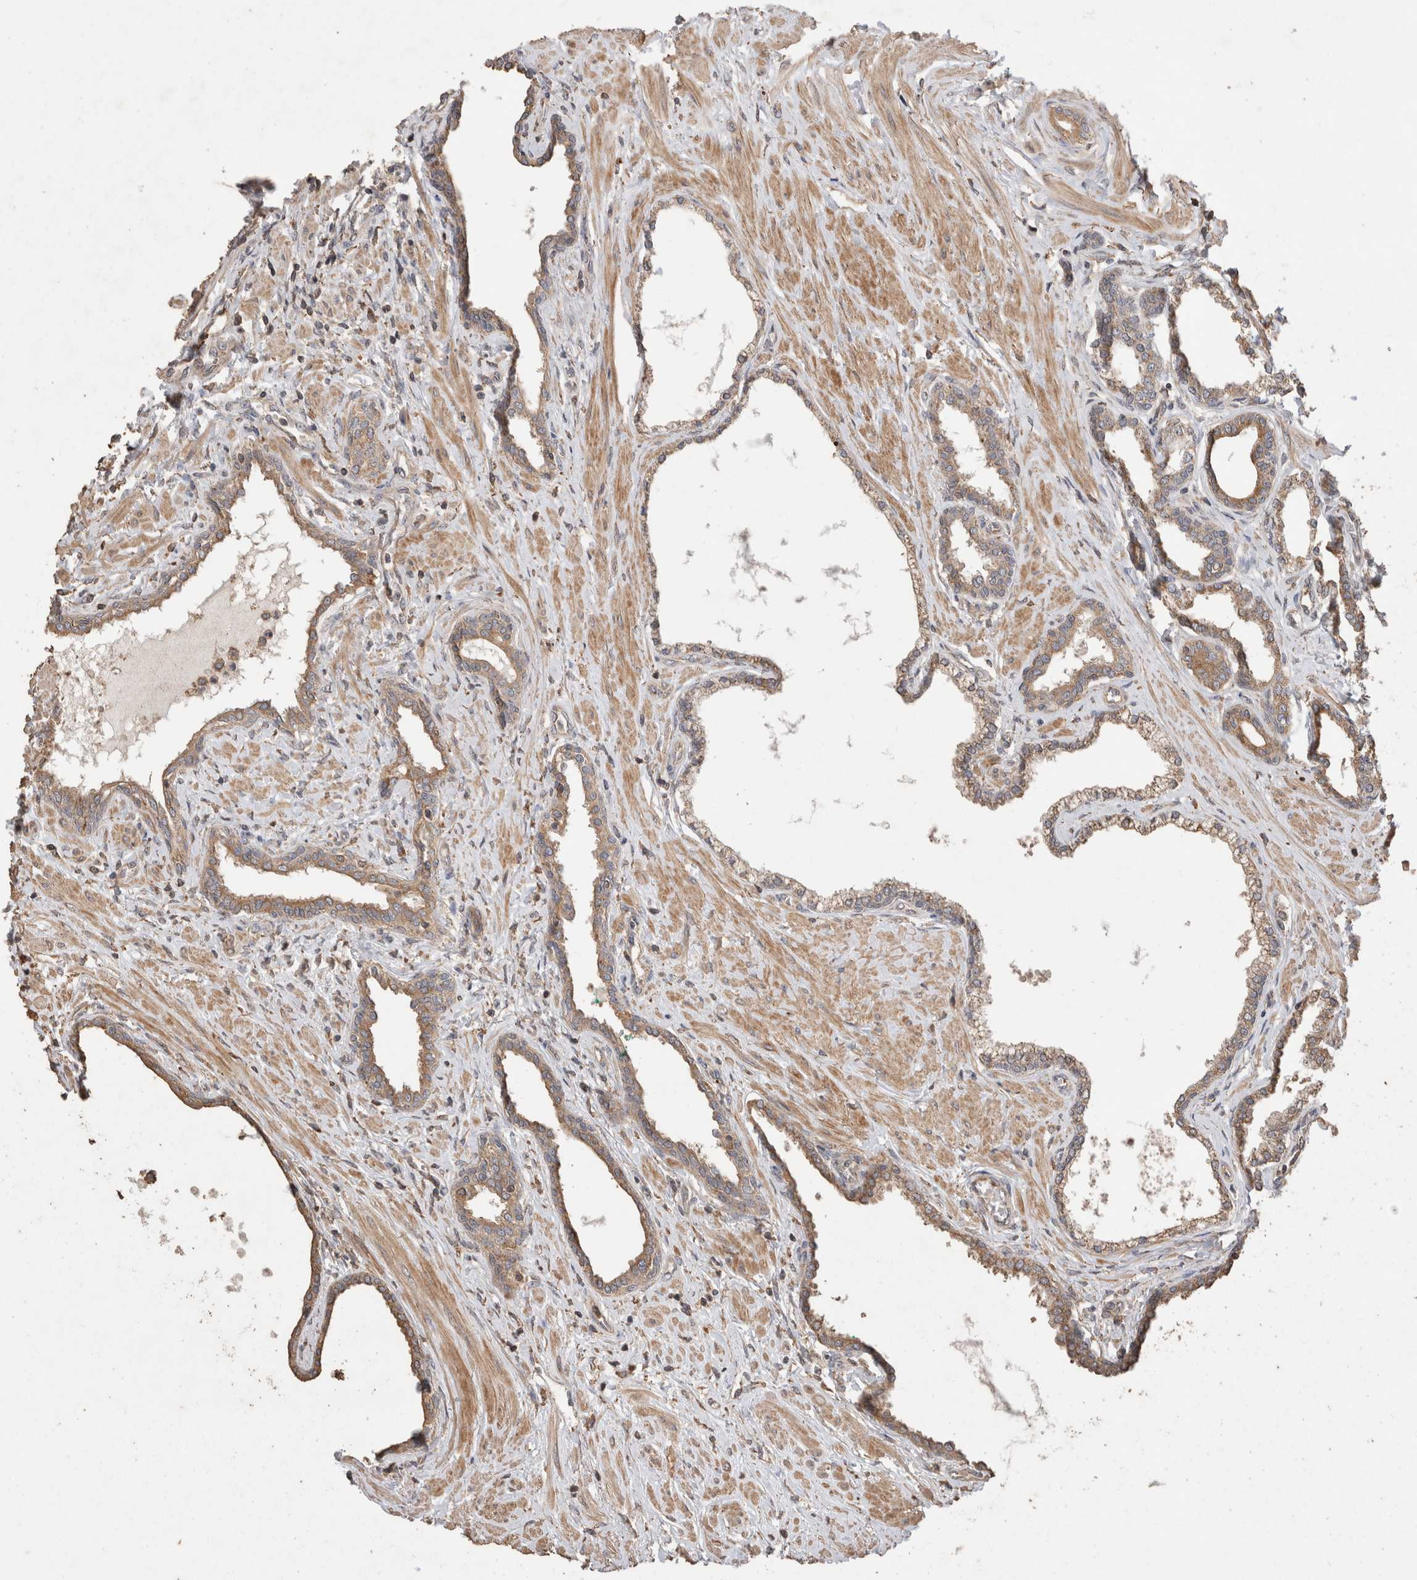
{"staining": {"intensity": "weak", "quantity": ">75%", "location": "cytoplasmic/membranous"}, "tissue": "prostate cancer", "cell_type": "Tumor cells", "image_type": "cancer", "snomed": [{"axis": "morphology", "description": "Adenocarcinoma, High grade"}, {"axis": "topography", "description": "Prostate"}], "caption": "Immunohistochemistry (IHC) photomicrograph of neoplastic tissue: human prostate cancer (adenocarcinoma (high-grade)) stained using immunohistochemistry (IHC) exhibits low levels of weak protein expression localized specifically in the cytoplasmic/membranous of tumor cells, appearing as a cytoplasmic/membranous brown color.", "gene": "SNX31", "patient": {"sex": "male", "age": 52}}